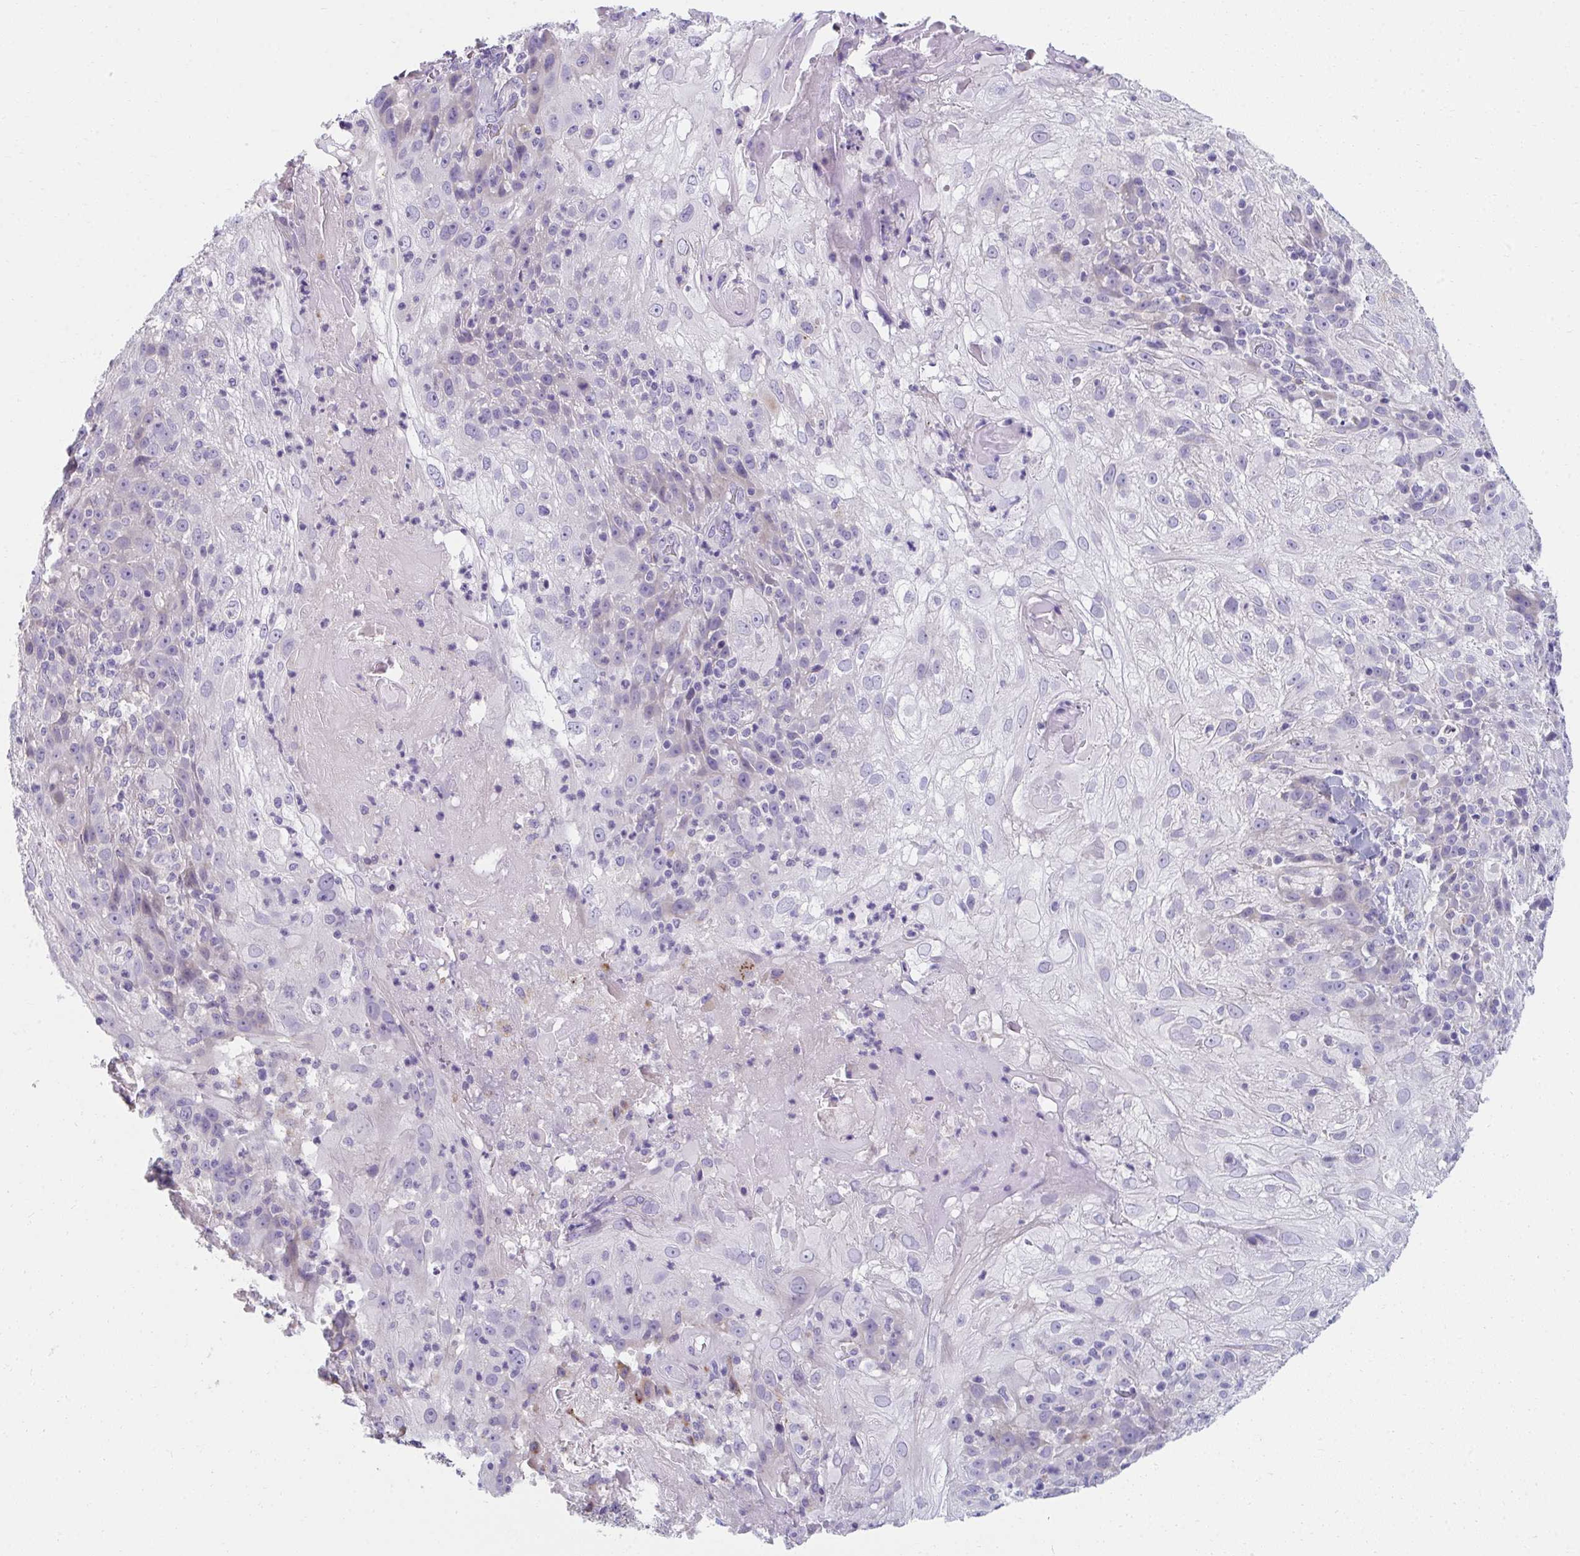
{"staining": {"intensity": "negative", "quantity": "none", "location": "none"}, "tissue": "skin cancer", "cell_type": "Tumor cells", "image_type": "cancer", "snomed": [{"axis": "morphology", "description": "Normal tissue, NOS"}, {"axis": "morphology", "description": "Squamous cell carcinoma, NOS"}, {"axis": "topography", "description": "Skin"}], "caption": "Histopathology image shows no significant protein expression in tumor cells of skin cancer.", "gene": "EIF1AD", "patient": {"sex": "female", "age": 83}}